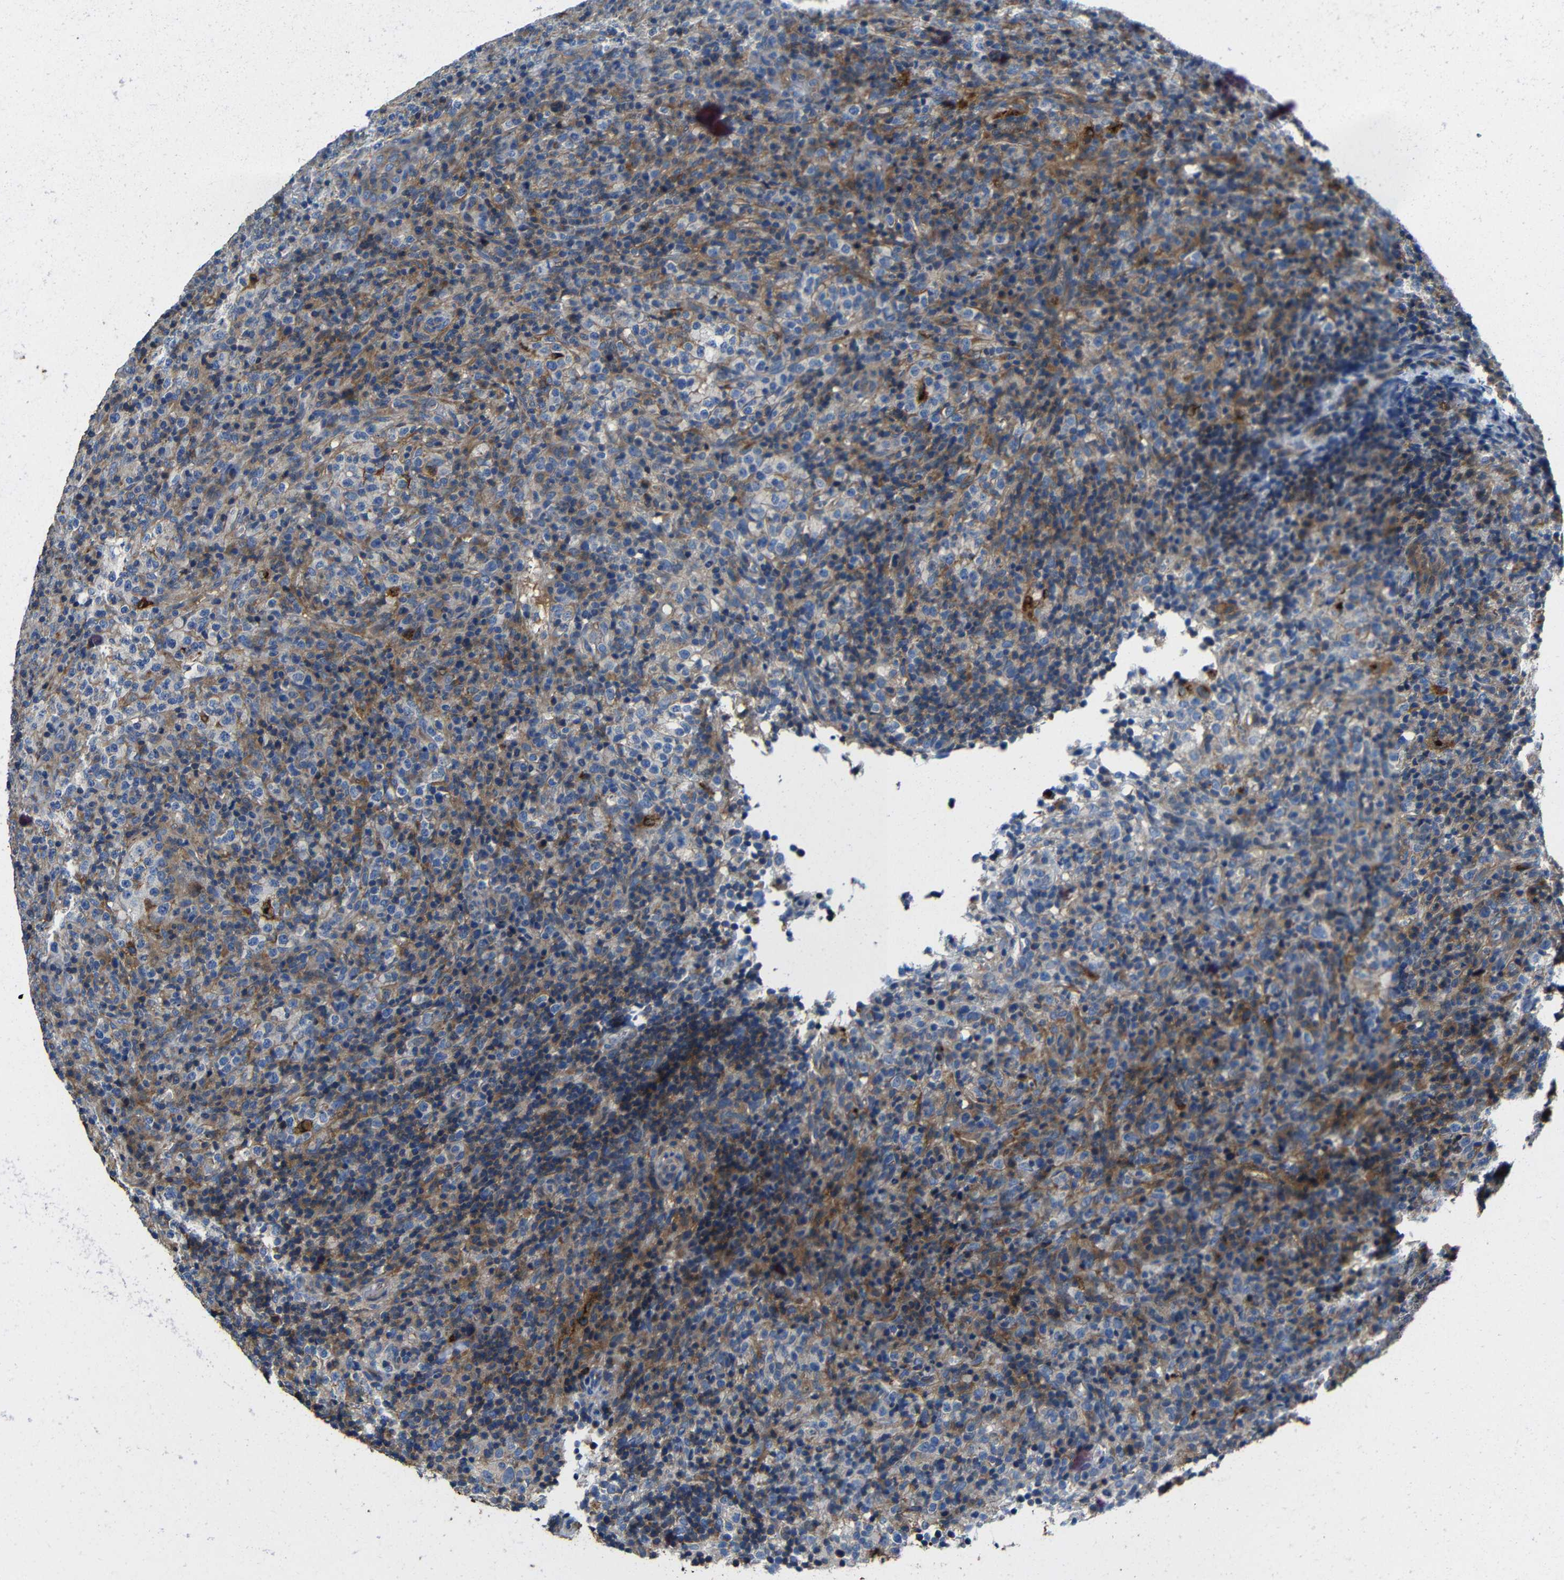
{"staining": {"intensity": "moderate", "quantity": "25%-75%", "location": "cytoplasmic/membranous"}, "tissue": "lymphoma", "cell_type": "Tumor cells", "image_type": "cancer", "snomed": [{"axis": "morphology", "description": "Malignant lymphoma, non-Hodgkin's type, High grade"}, {"axis": "topography", "description": "Lymph node"}], "caption": "Approximately 25%-75% of tumor cells in lymphoma display moderate cytoplasmic/membranous protein expression as visualized by brown immunohistochemical staining.", "gene": "GDI1", "patient": {"sex": "female", "age": 76}}